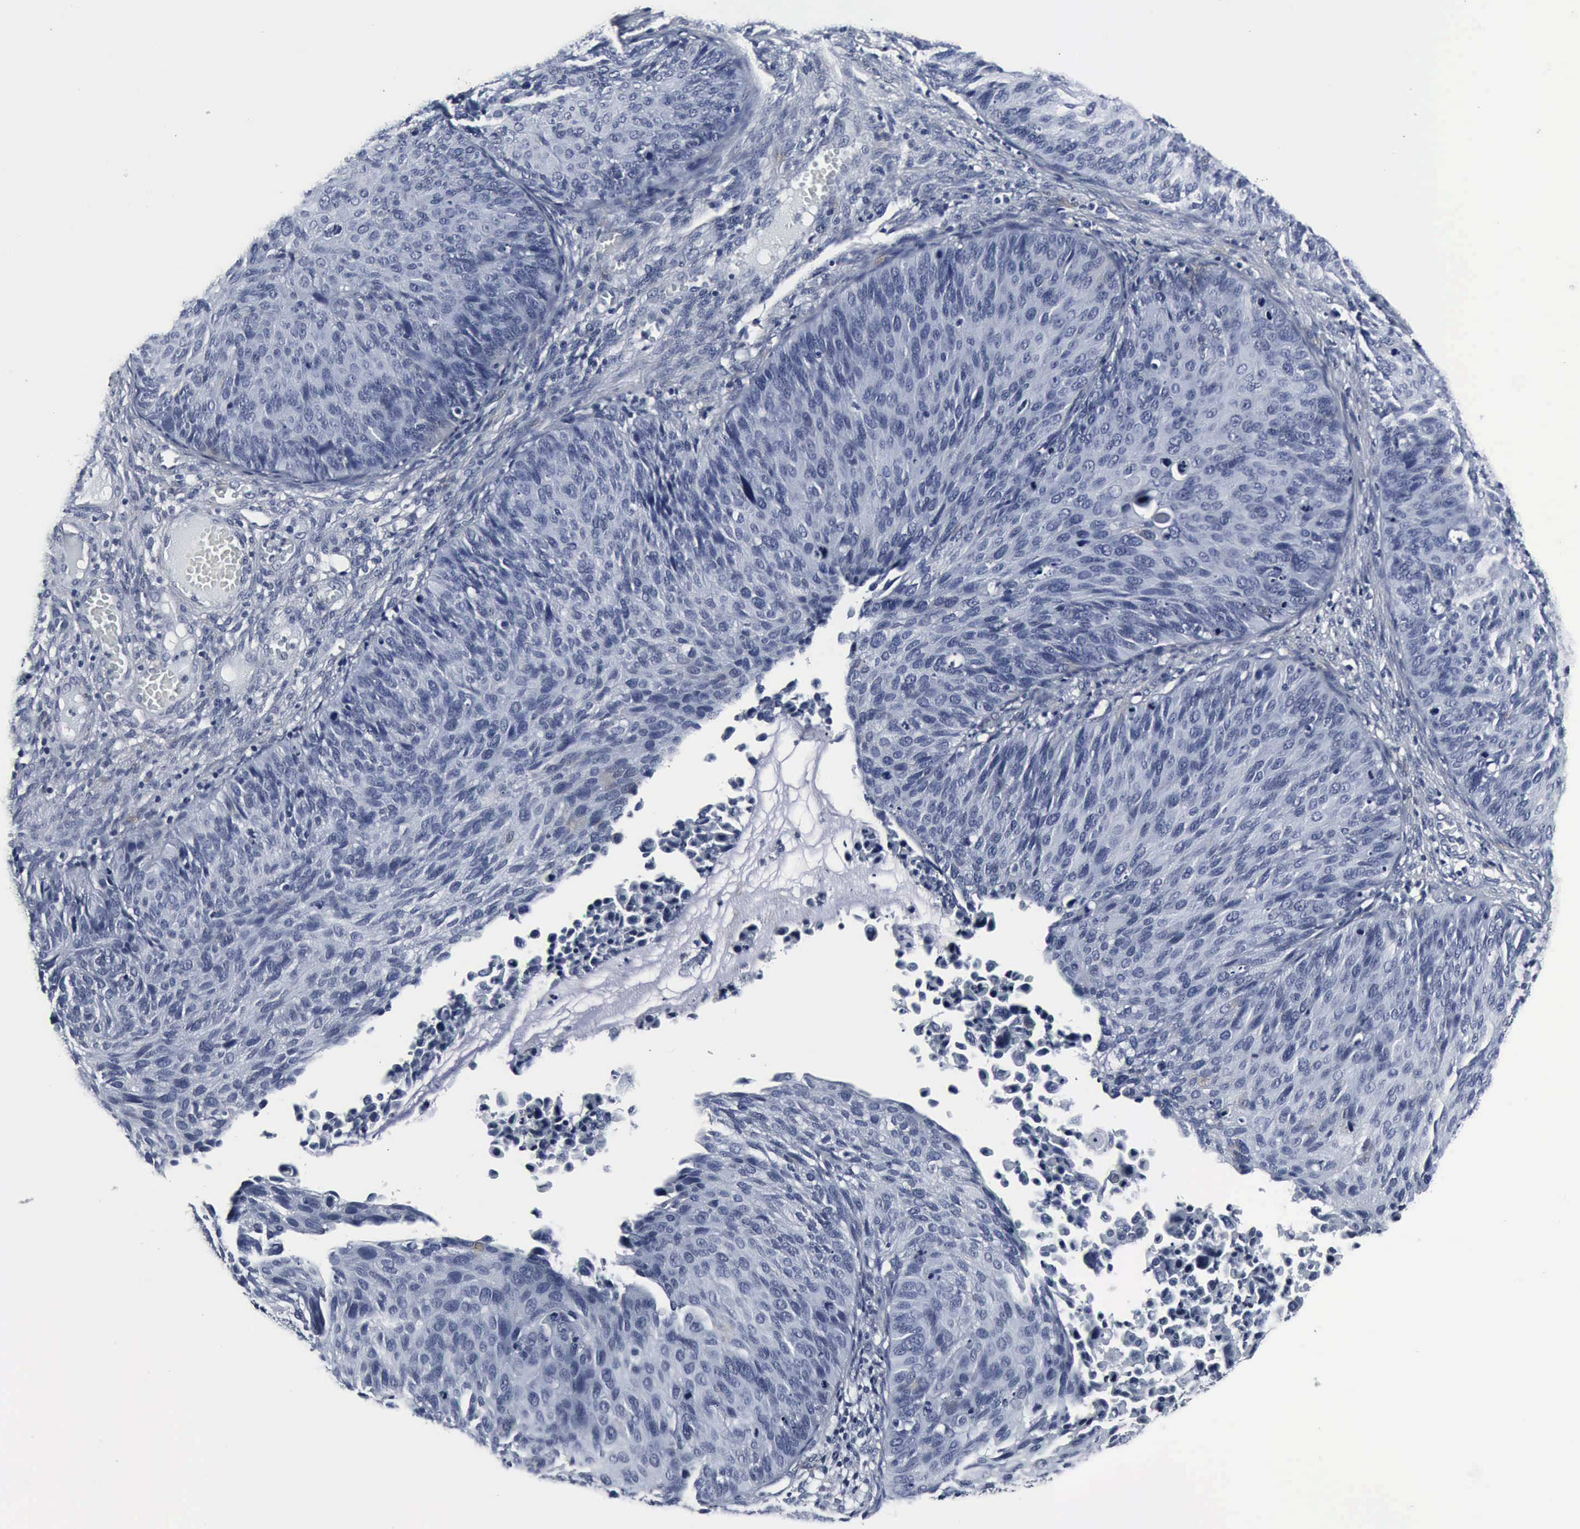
{"staining": {"intensity": "negative", "quantity": "none", "location": "none"}, "tissue": "cervical cancer", "cell_type": "Tumor cells", "image_type": "cancer", "snomed": [{"axis": "morphology", "description": "Squamous cell carcinoma, NOS"}, {"axis": "topography", "description": "Cervix"}], "caption": "Protein analysis of cervical cancer (squamous cell carcinoma) exhibits no significant staining in tumor cells.", "gene": "SNAP25", "patient": {"sex": "female", "age": 36}}